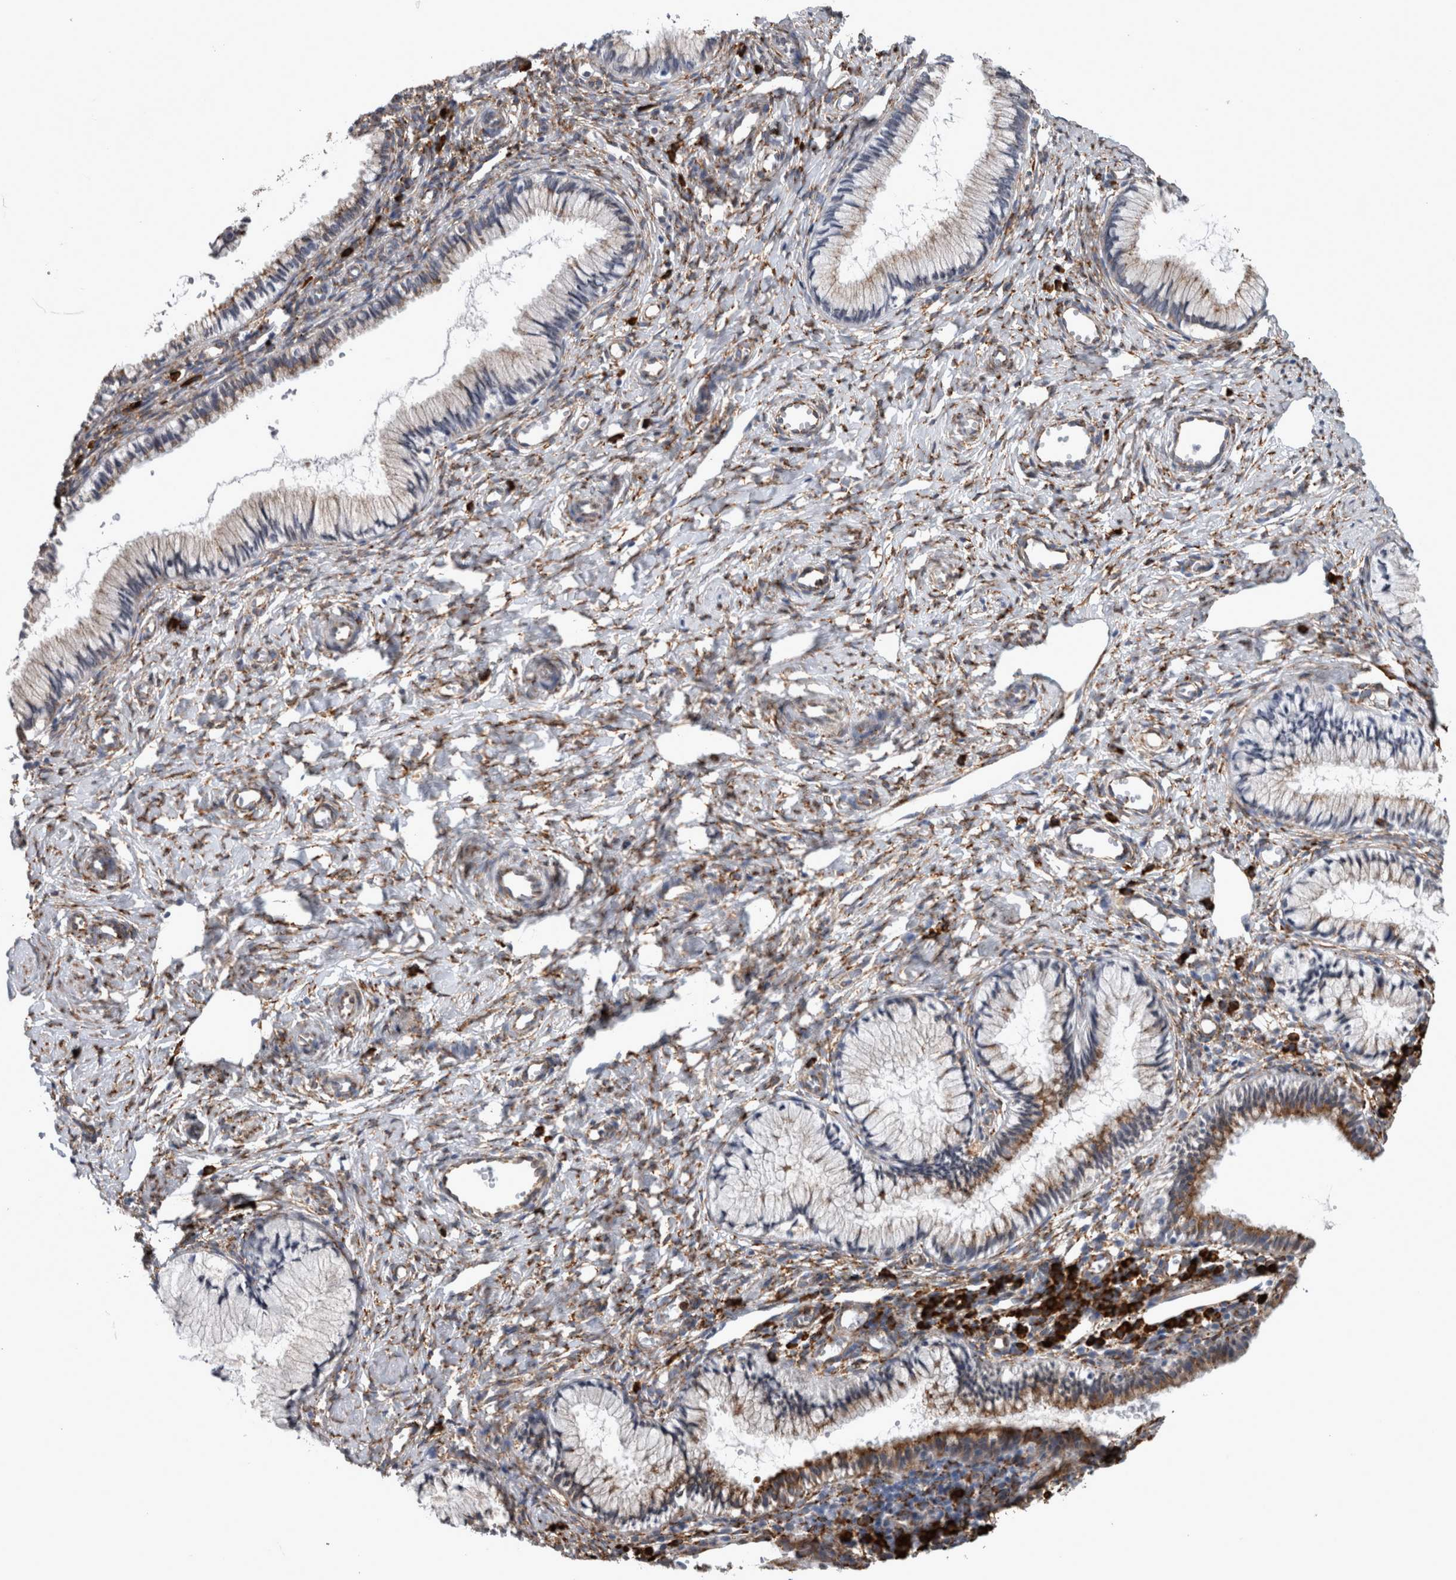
{"staining": {"intensity": "moderate", "quantity": "<25%", "location": "cytoplasmic/membranous"}, "tissue": "cervix", "cell_type": "Glandular cells", "image_type": "normal", "snomed": [{"axis": "morphology", "description": "Normal tissue, NOS"}, {"axis": "topography", "description": "Cervix"}], "caption": "A brown stain highlights moderate cytoplasmic/membranous staining of a protein in glandular cells of benign human cervix. The protein of interest is shown in brown color, while the nuclei are stained blue.", "gene": "FHIP2B", "patient": {"sex": "female", "age": 27}}